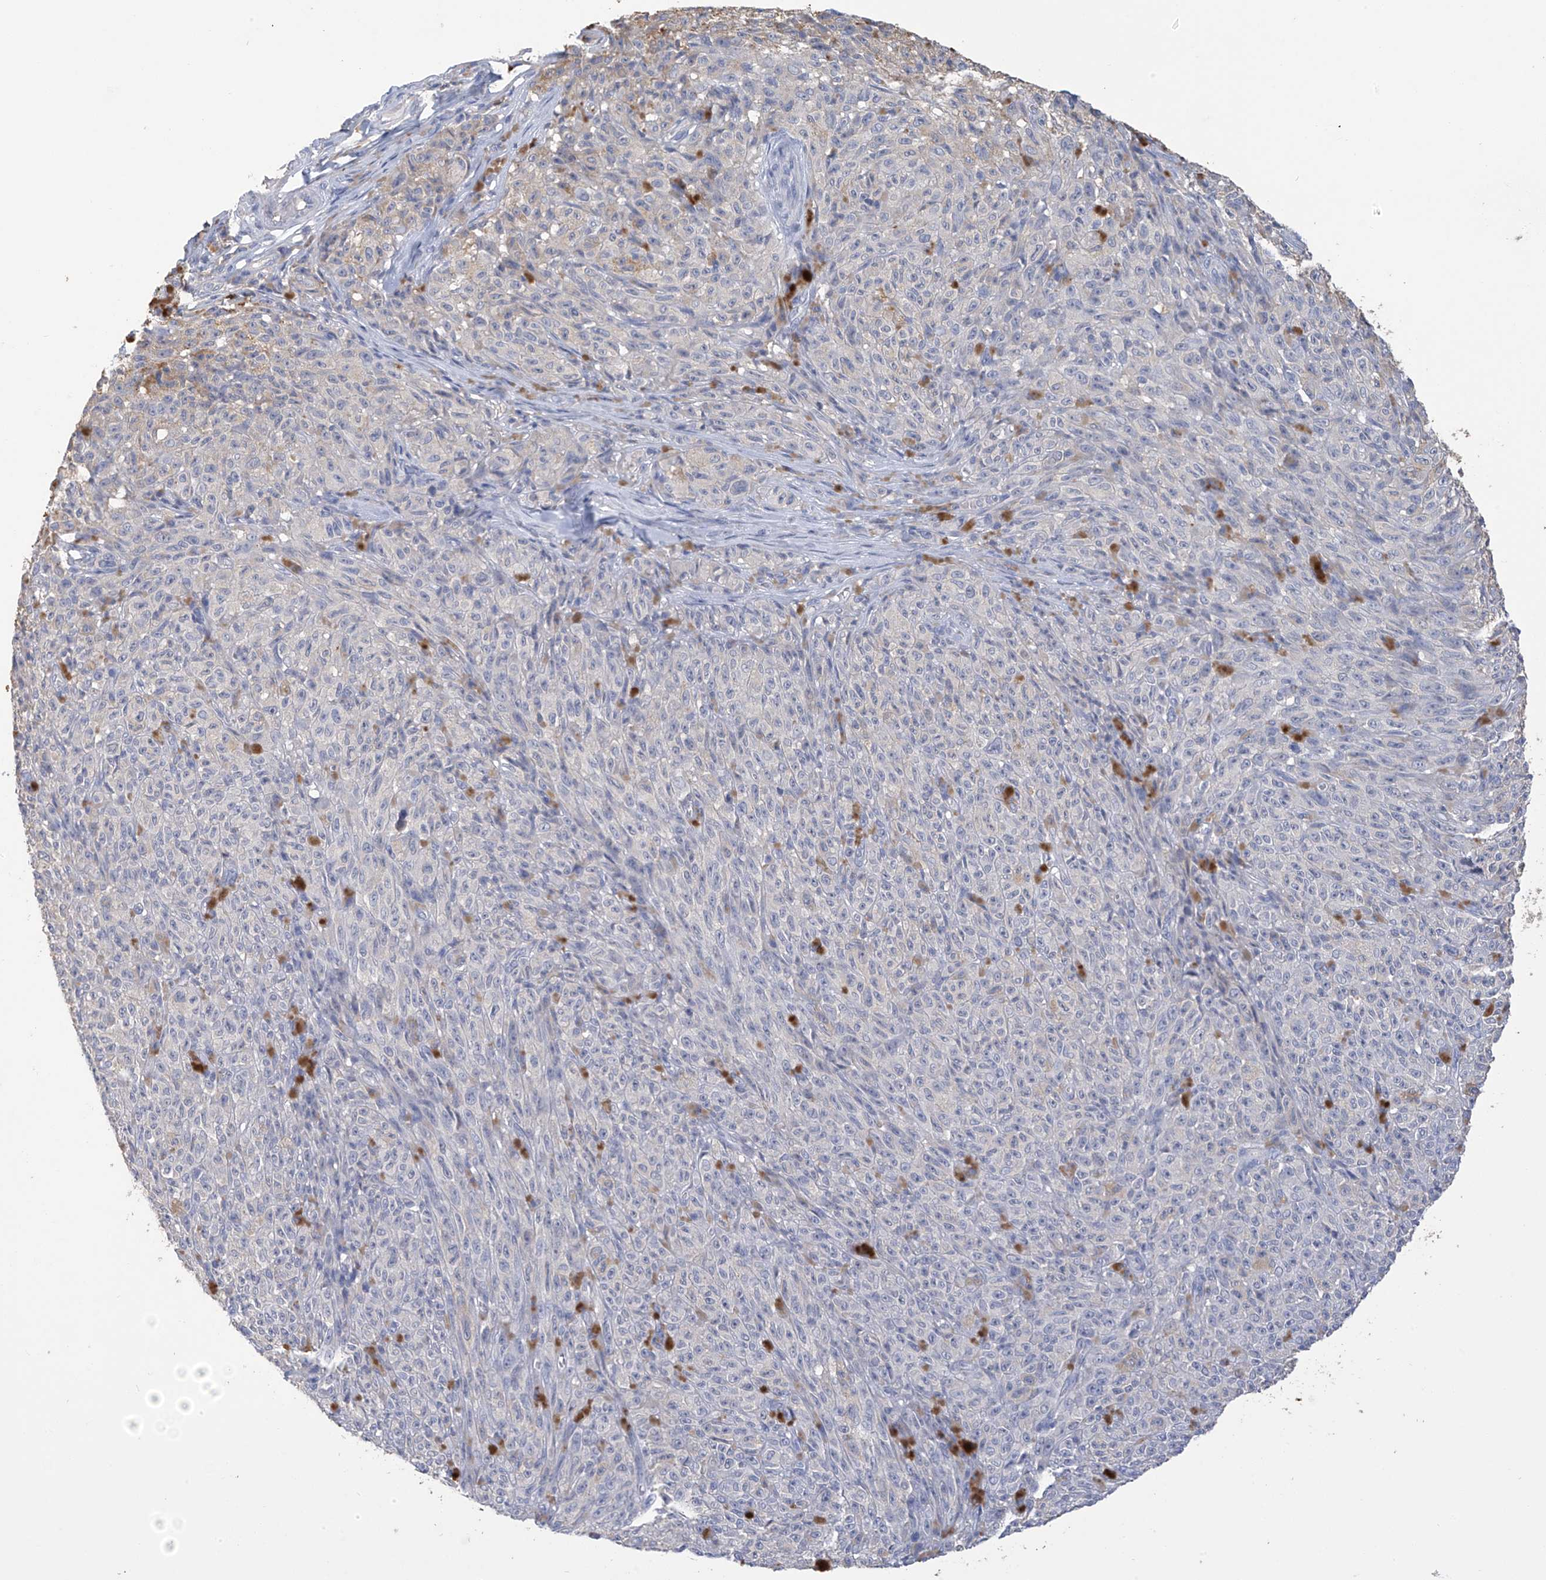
{"staining": {"intensity": "negative", "quantity": "none", "location": "none"}, "tissue": "melanoma", "cell_type": "Tumor cells", "image_type": "cancer", "snomed": [{"axis": "morphology", "description": "Malignant melanoma, NOS"}, {"axis": "topography", "description": "Skin"}], "caption": "Tumor cells are negative for brown protein staining in malignant melanoma.", "gene": "OGT", "patient": {"sex": "female", "age": 82}}